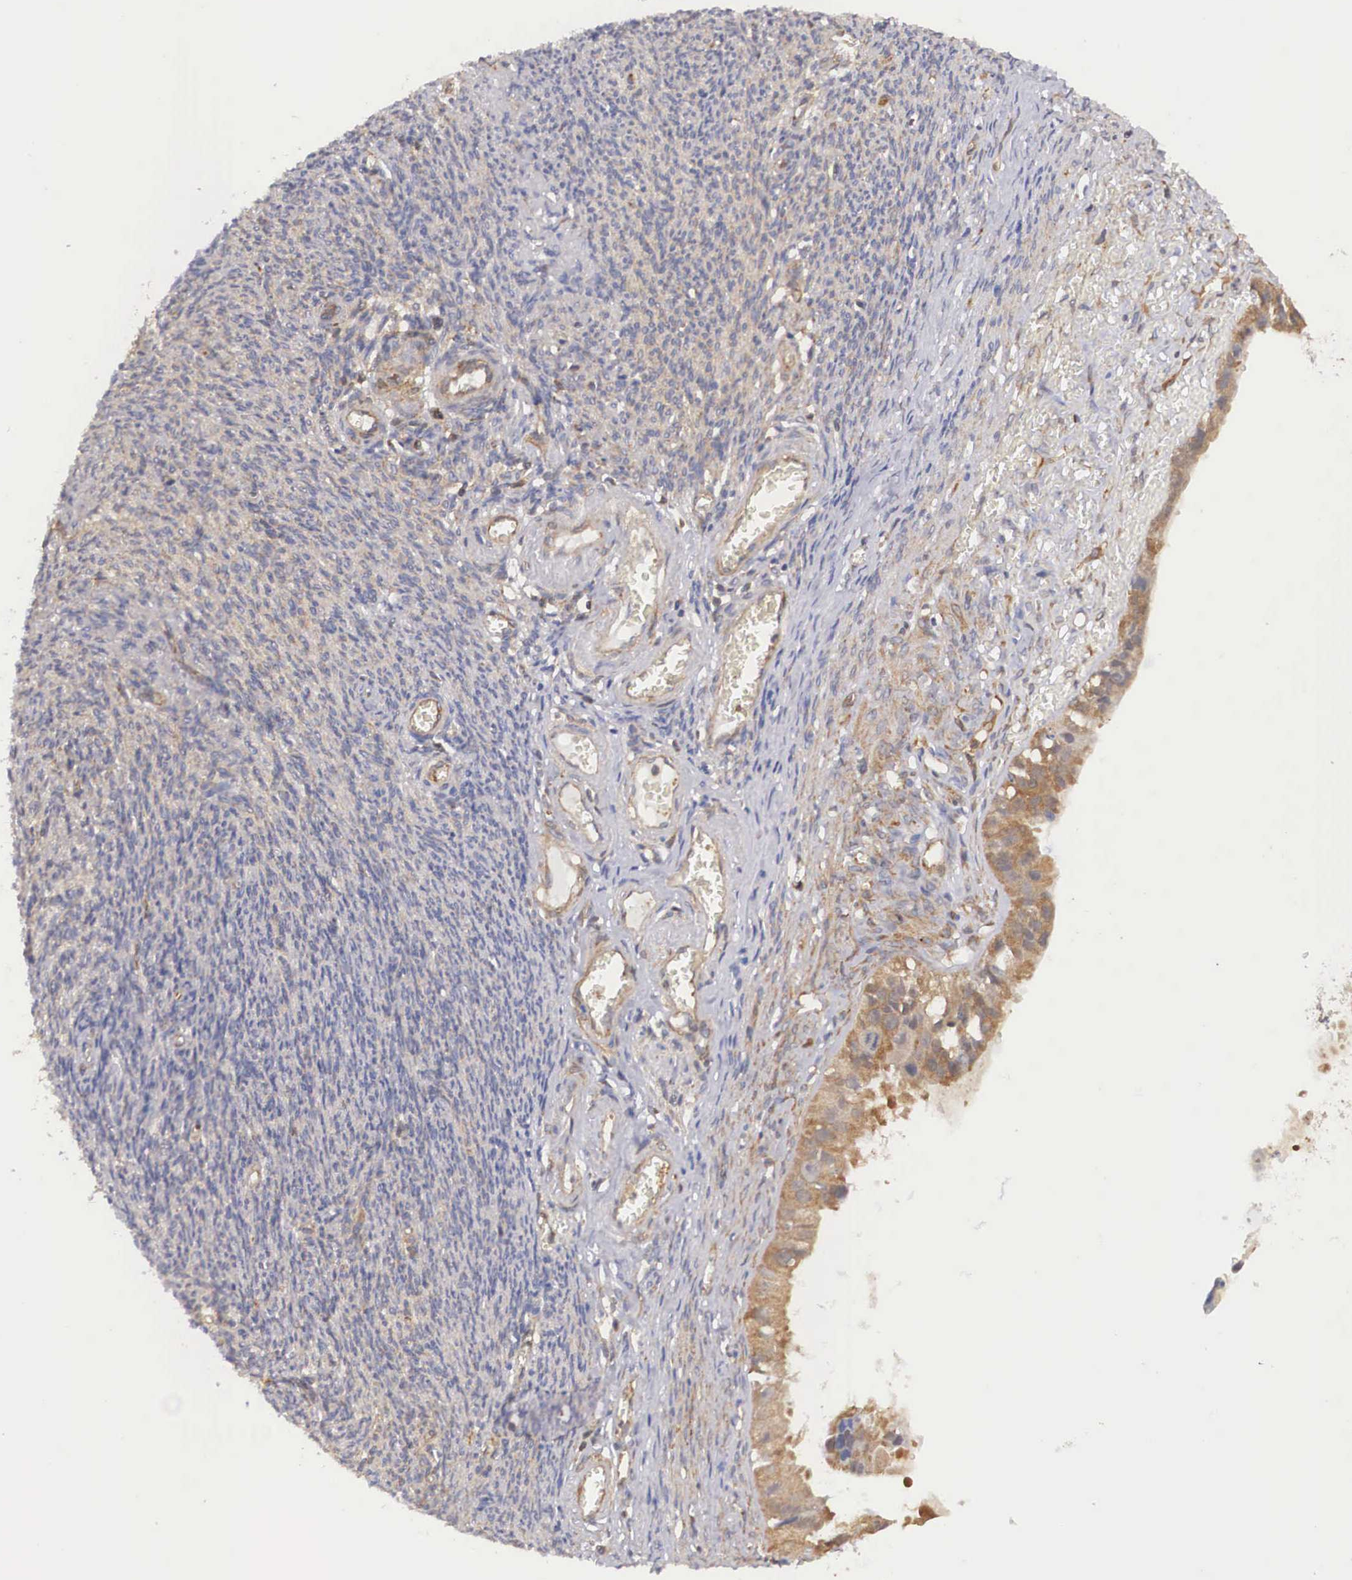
{"staining": {"intensity": "moderate", "quantity": ">75%", "location": "cytoplasmic/membranous"}, "tissue": "ovarian cancer", "cell_type": "Tumor cells", "image_type": "cancer", "snomed": [{"axis": "morphology", "description": "Carcinoma, endometroid"}, {"axis": "topography", "description": "Ovary"}], "caption": "Immunohistochemistry photomicrograph of human endometroid carcinoma (ovarian) stained for a protein (brown), which shows medium levels of moderate cytoplasmic/membranous positivity in approximately >75% of tumor cells.", "gene": "DHRS1", "patient": {"sex": "female", "age": 85}}